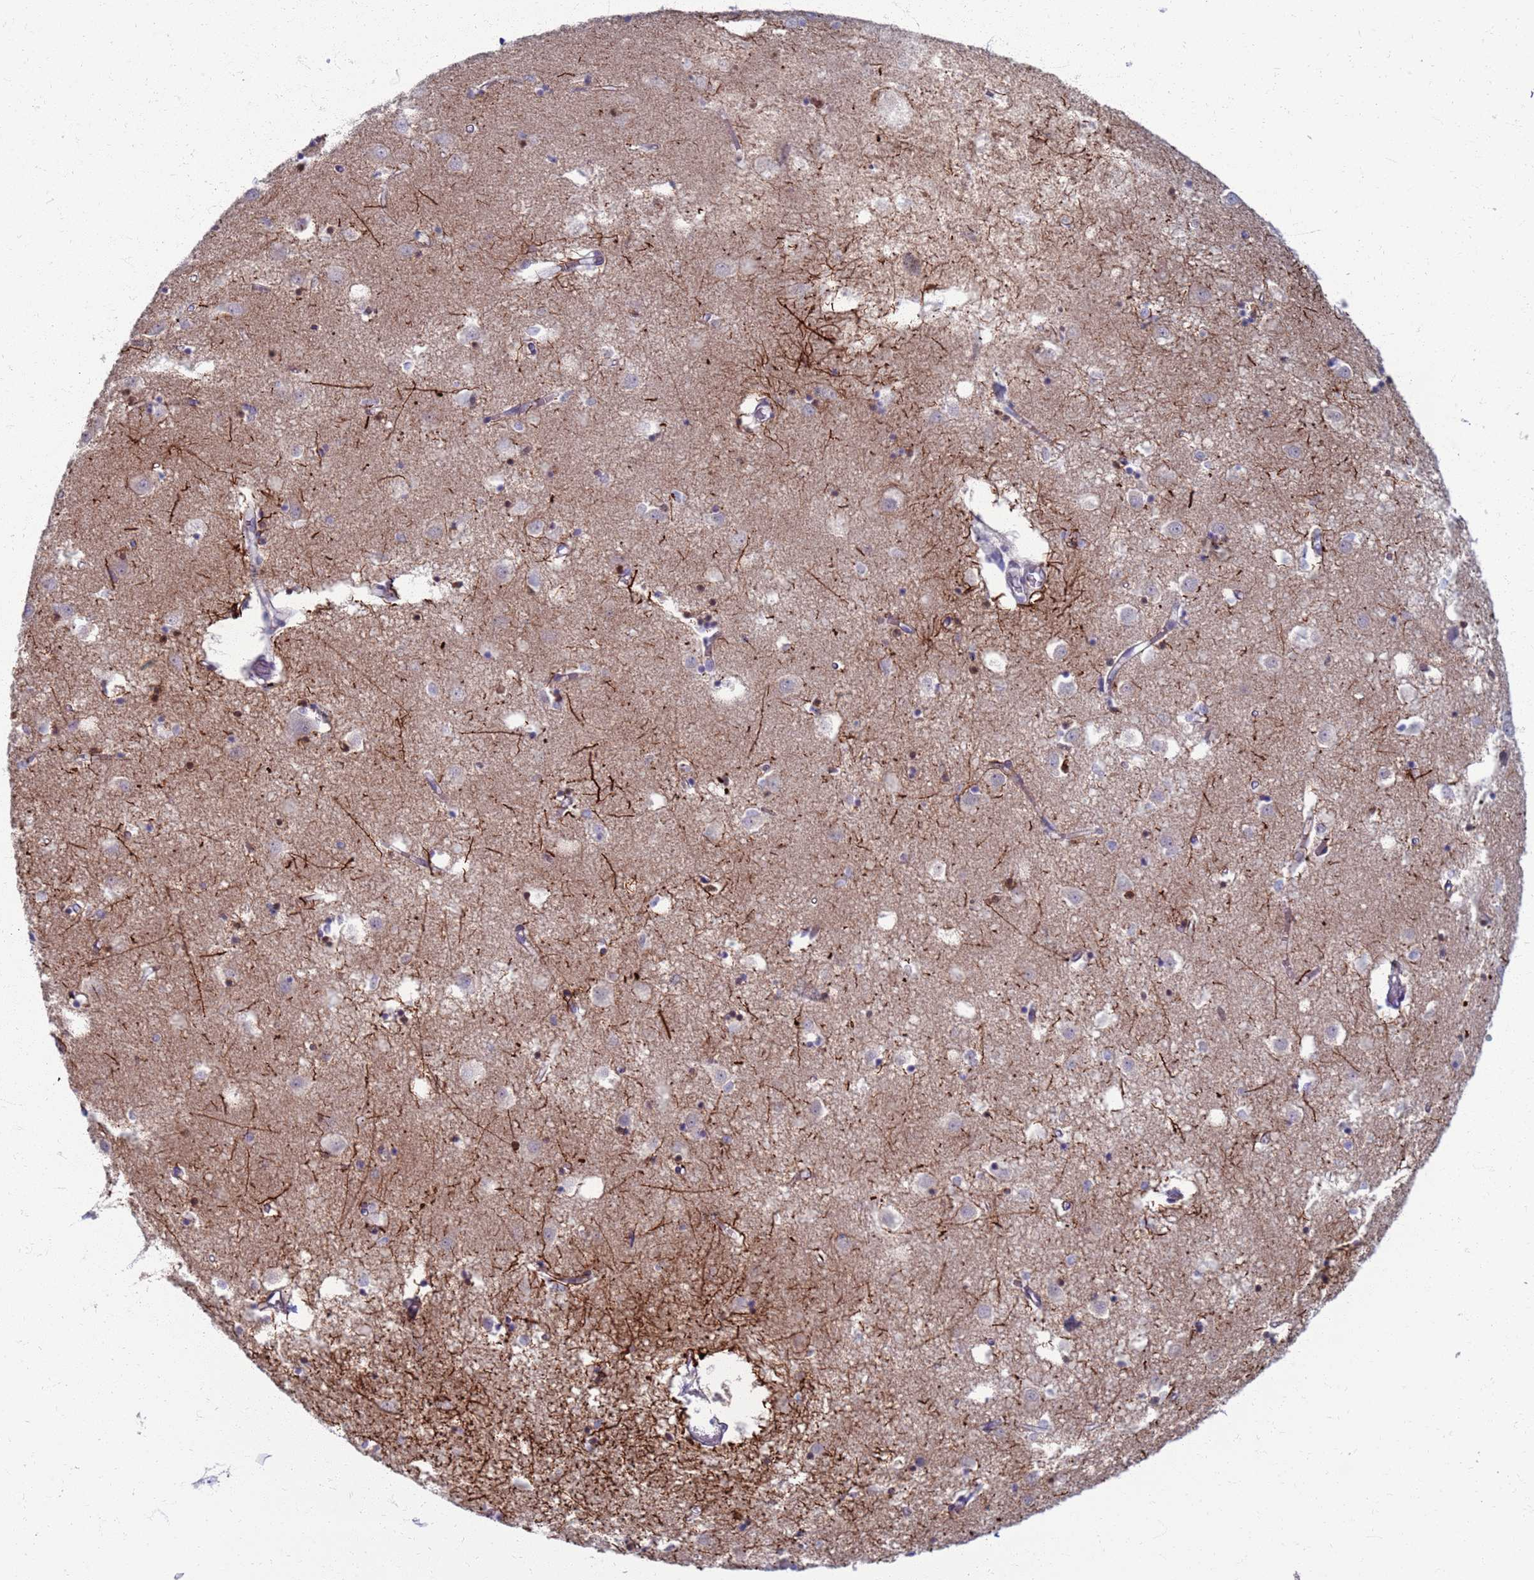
{"staining": {"intensity": "weak", "quantity": "<25%", "location": "cytoplasmic/membranous"}, "tissue": "caudate", "cell_type": "Glial cells", "image_type": "normal", "snomed": [{"axis": "morphology", "description": "Normal tissue, NOS"}, {"axis": "topography", "description": "Lateral ventricle wall"}], "caption": "An immunohistochemistry photomicrograph of unremarkable caudate is shown. There is no staining in glial cells of caudate.", "gene": "CLCA2", "patient": {"sex": "male", "age": 70}}